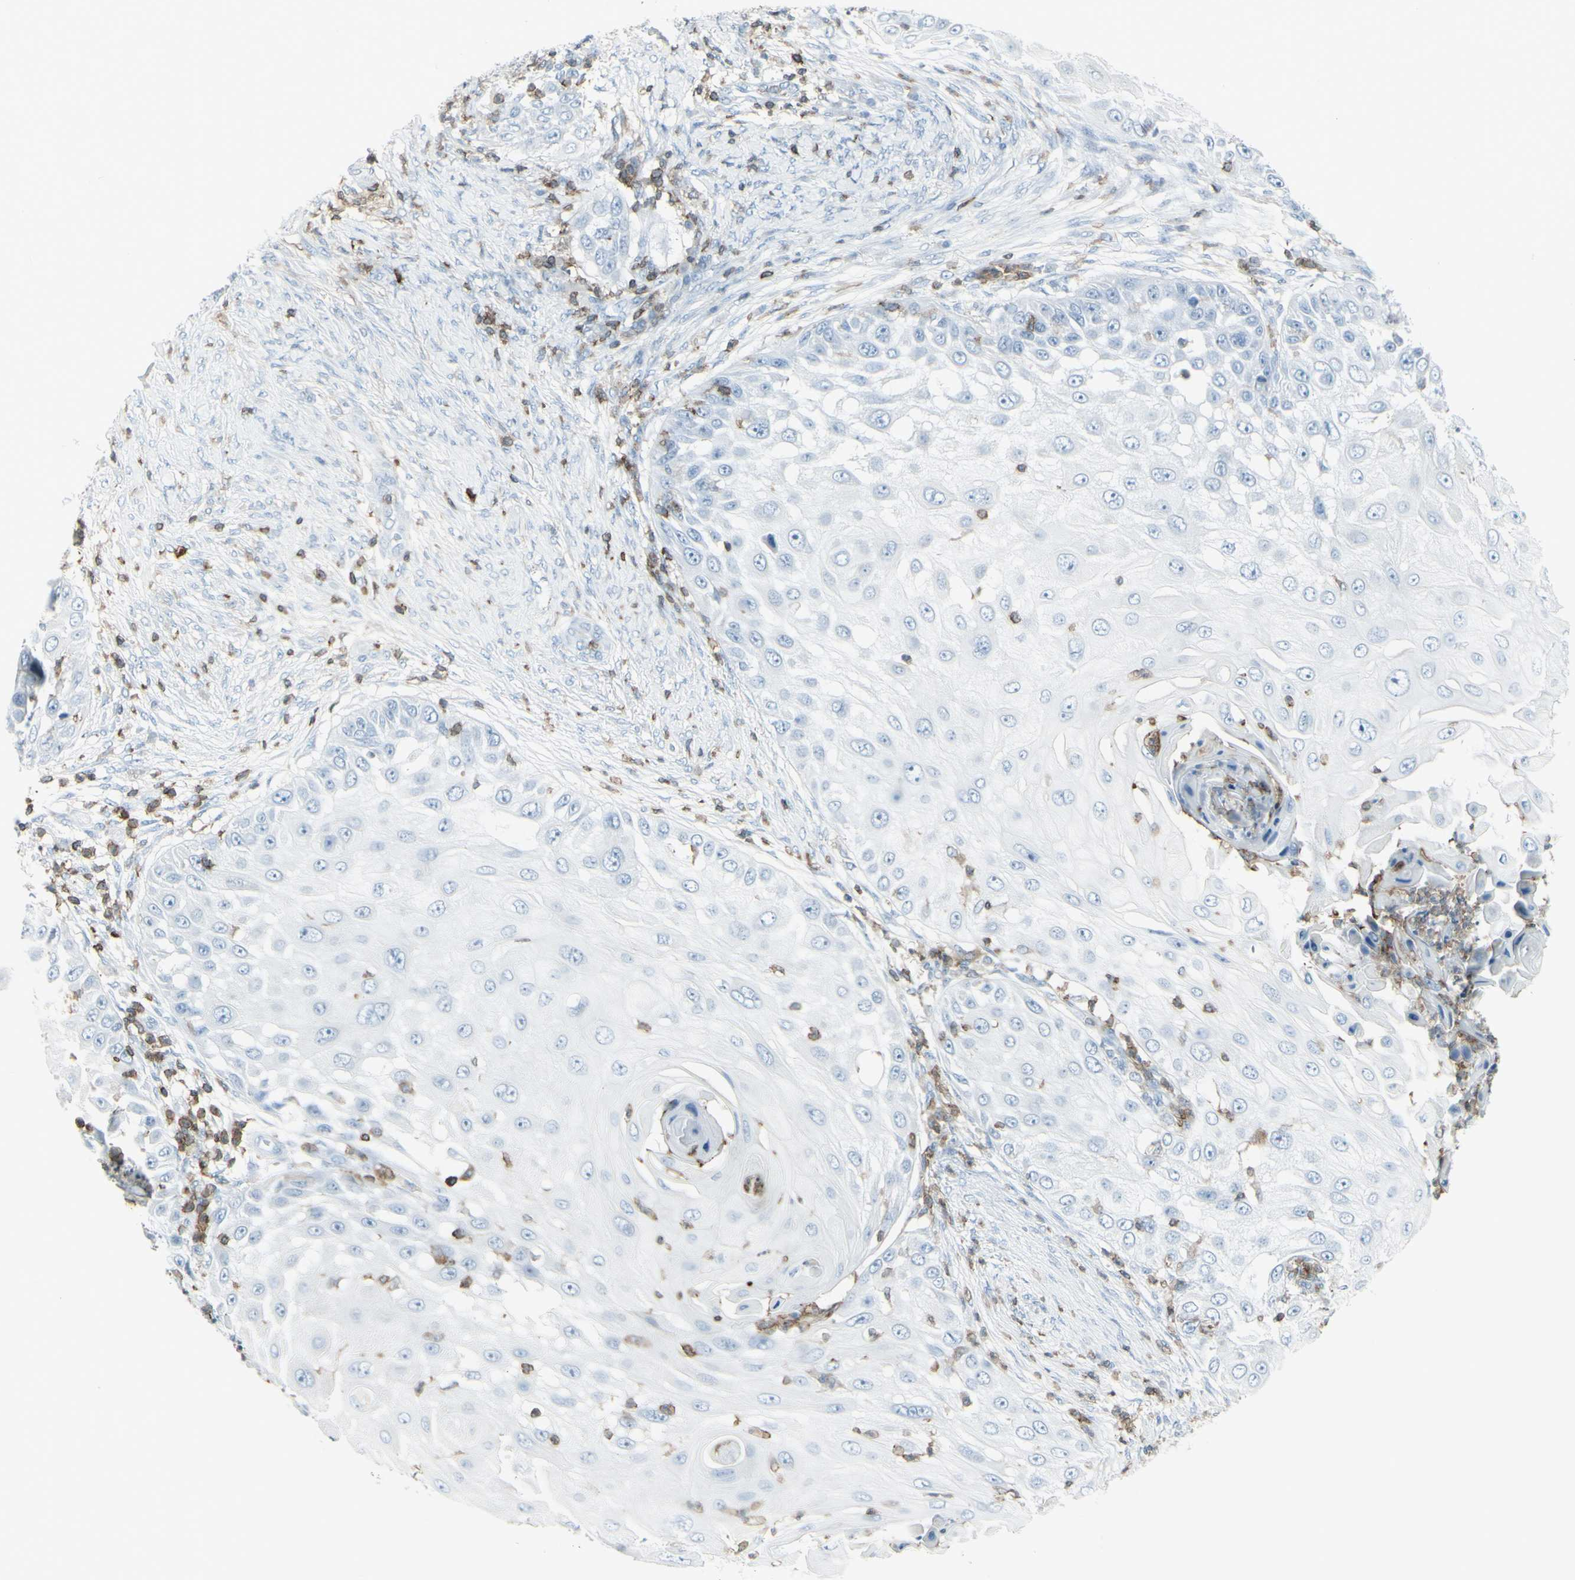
{"staining": {"intensity": "negative", "quantity": "none", "location": "none"}, "tissue": "skin cancer", "cell_type": "Tumor cells", "image_type": "cancer", "snomed": [{"axis": "morphology", "description": "Squamous cell carcinoma, NOS"}, {"axis": "topography", "description": "Skin"}], "caption": "Image shows no significant protein staining in tumor cells of skin cancer (squamous cell carcinoma).", "gene": "NRG1", "patient": {"sex": "female", "age": 44}}